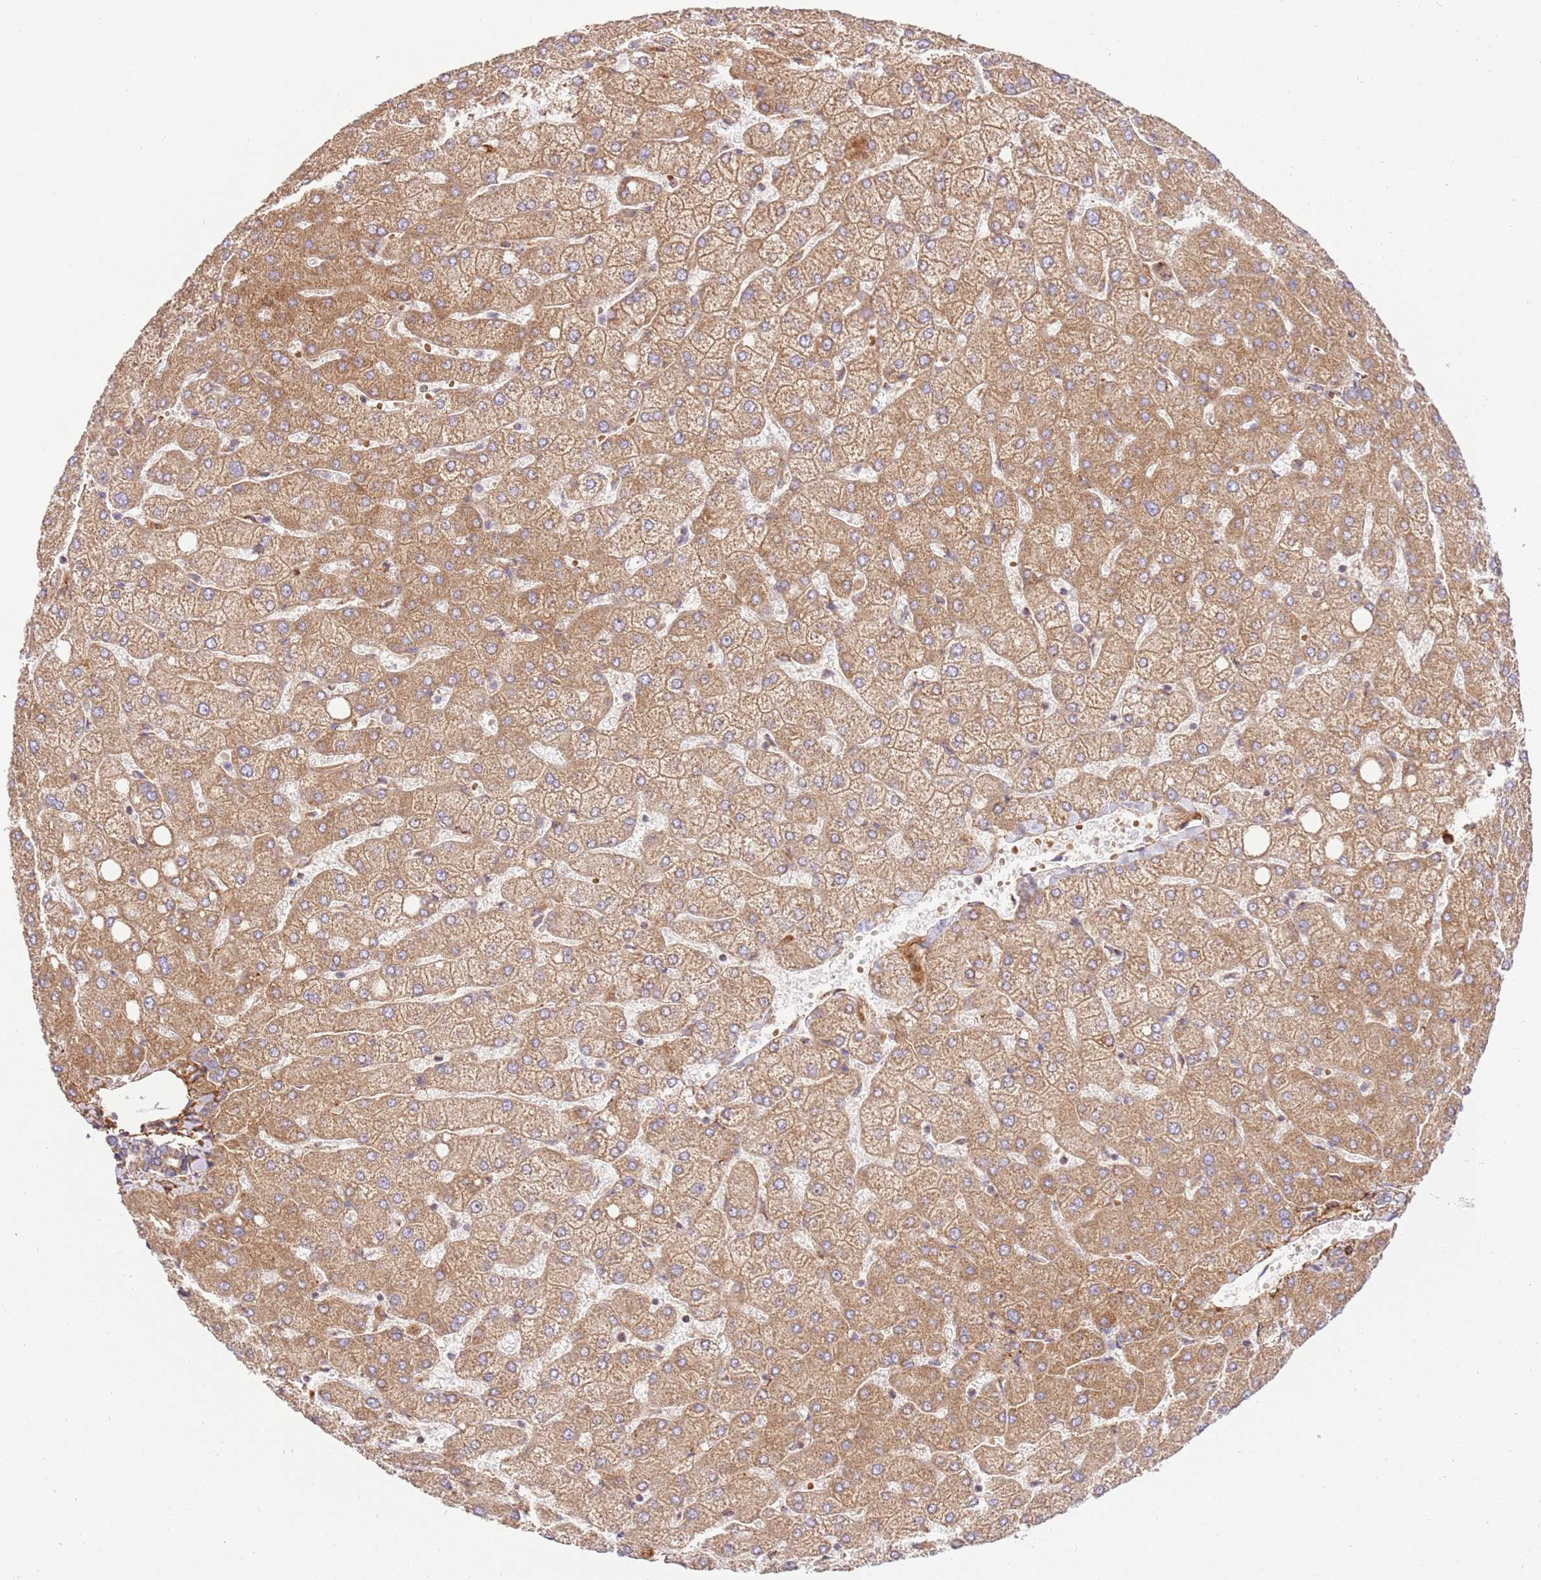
{"staining": {"intensity": "weak", "quantity": ">75%", "location": "cytoplasmic/membranous"}, "tissue": "liver", "cell_type": "Cholangiocytes", "image_type": "normal", "snomed": [{"axis": "morphology", "description": "Normal tissue, NOS"}, {"axis": "topography", "description": "Liver"}], "caption": "About >75% of cholangiocytes in normal liver demonstrate weak cytoplasmic/membranous protein positivity as visualized by brown immunohistochemical staining.", "gene": "SPATA2L", "patient": {"sex": "female", "age": 54}}